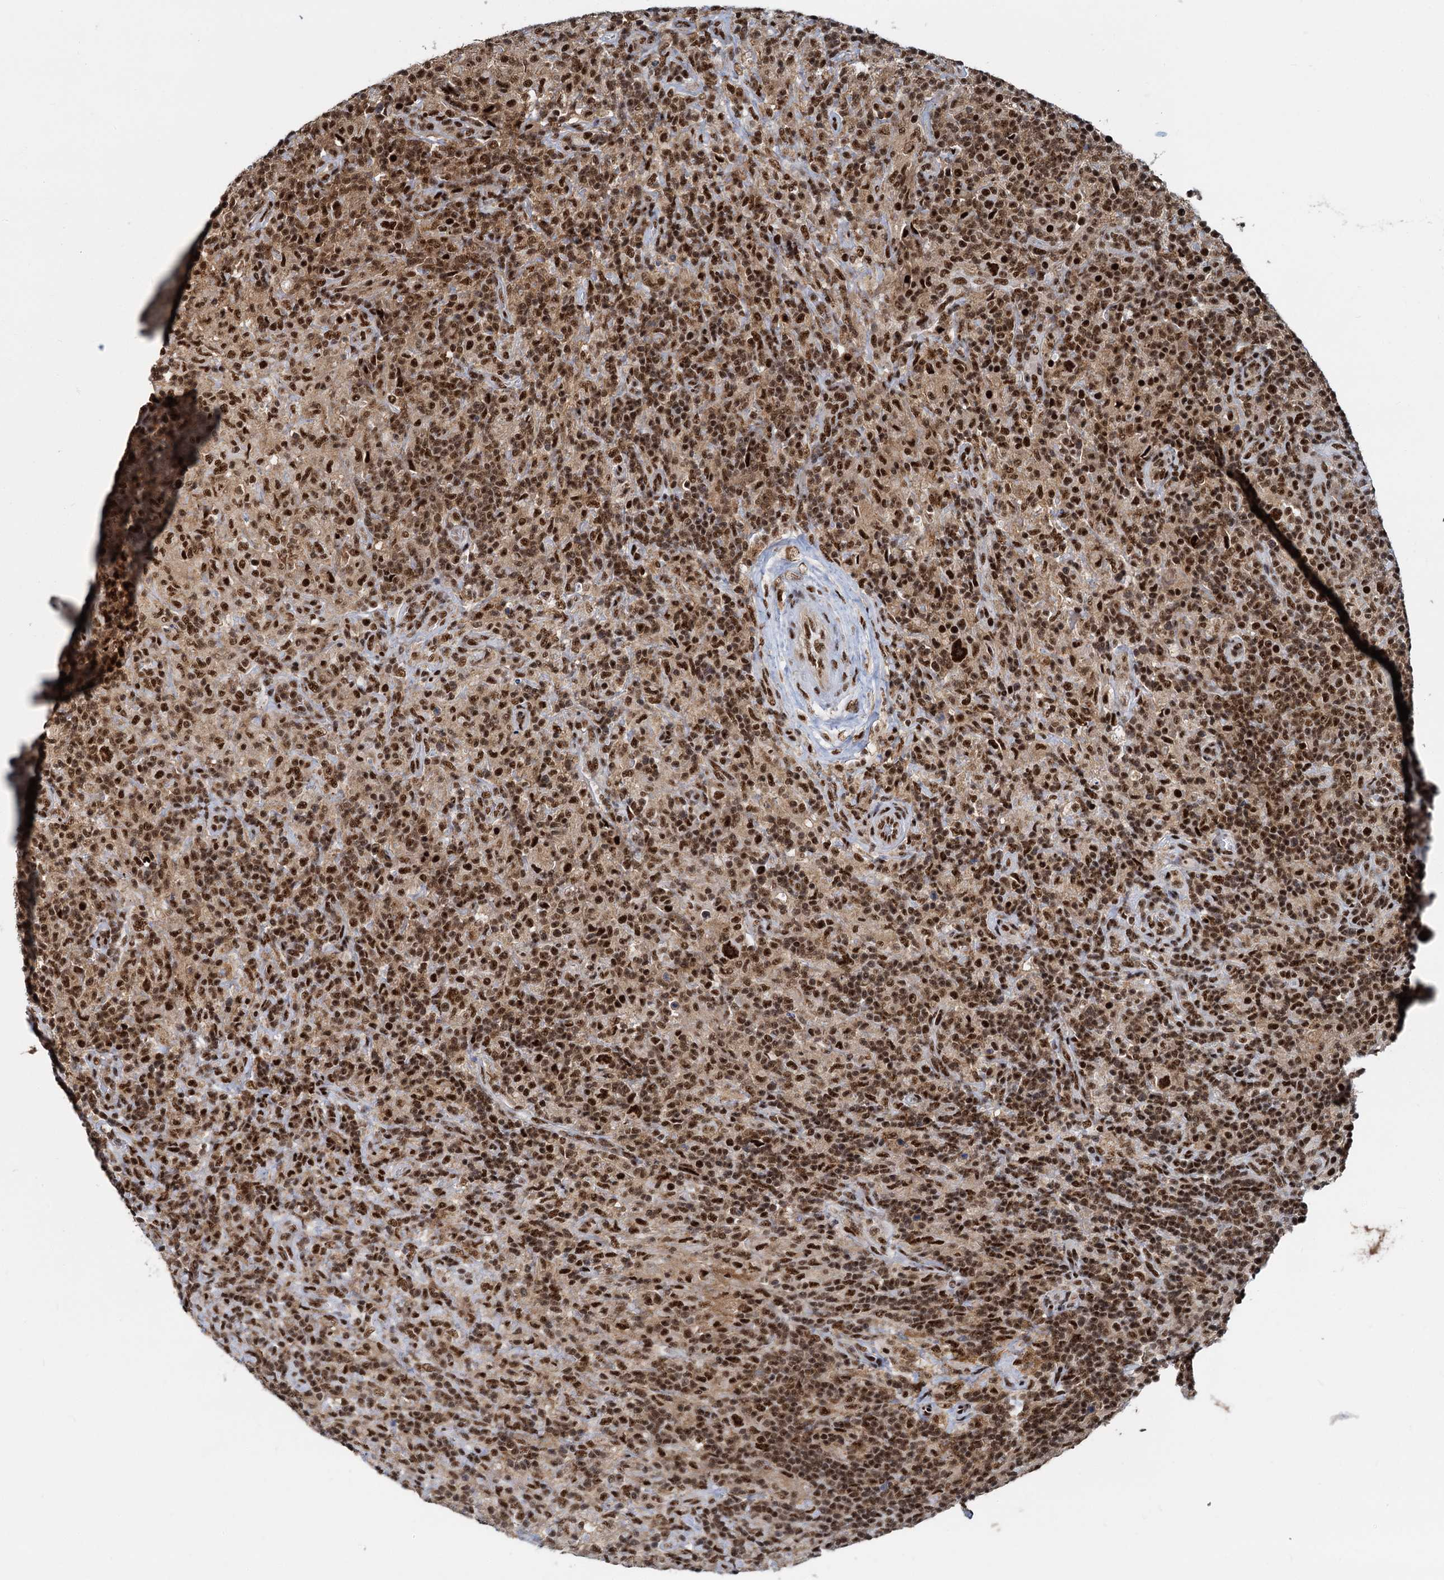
{"staining": {"intensity": "strong", "quantity": ">75%", "location": "nuclear"}, "tissue": "lymphoma", "cell_type": "Tumor cells", "image_type": "cancer", "snomed": [{"axis": "morphology", "description": "Hodgkin's disease, NOS"}, {"axis": "topography", "description": "Lymph node"}], "caption": "IHC of Hodgkin's disease exhibits high levels of strong nuclear staining in approximately >75% of tumor cells.", "gene": "RBM26", "patient": {"sex": "male", "age": 70}}